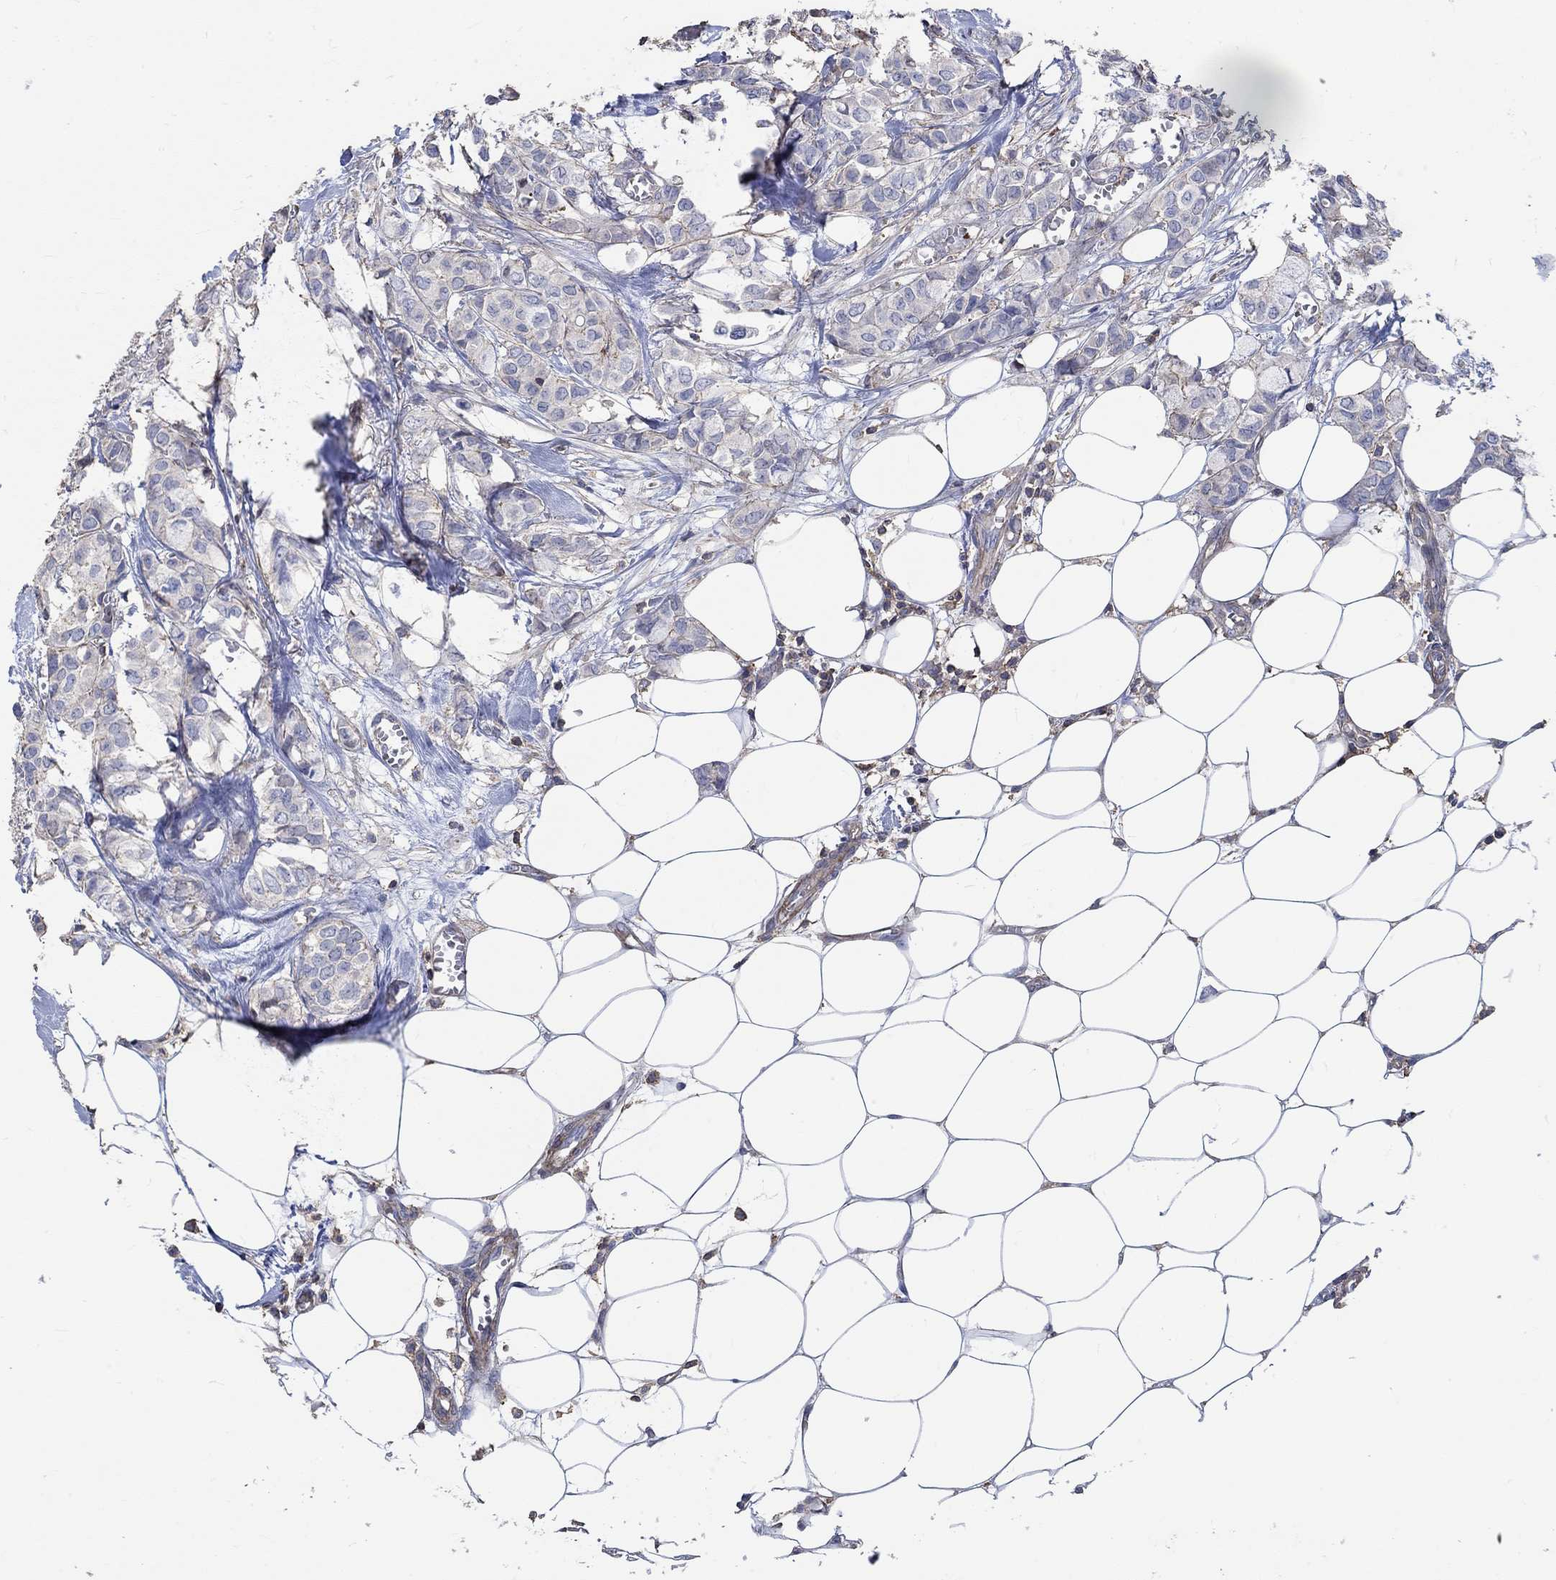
{"staining": {"intensity": "negative", "quantity": "none", "location": "none"}, "tissue": "breast cancer", "cell_type": "Tumor cells", "image_type": "cancer", "snomed": [{"axis": "morphology", "description": "Duct carcinoma"}, {"axis": "topography", "description": "Breast"}], "caption": "DAB immunohistochemical staining of infiltrating ductal carcinoma (breast) displays no significant staining in tumor cells.", "gene": "TNFAIP8L3", "patient": {"sex": "female", "age": 85}}